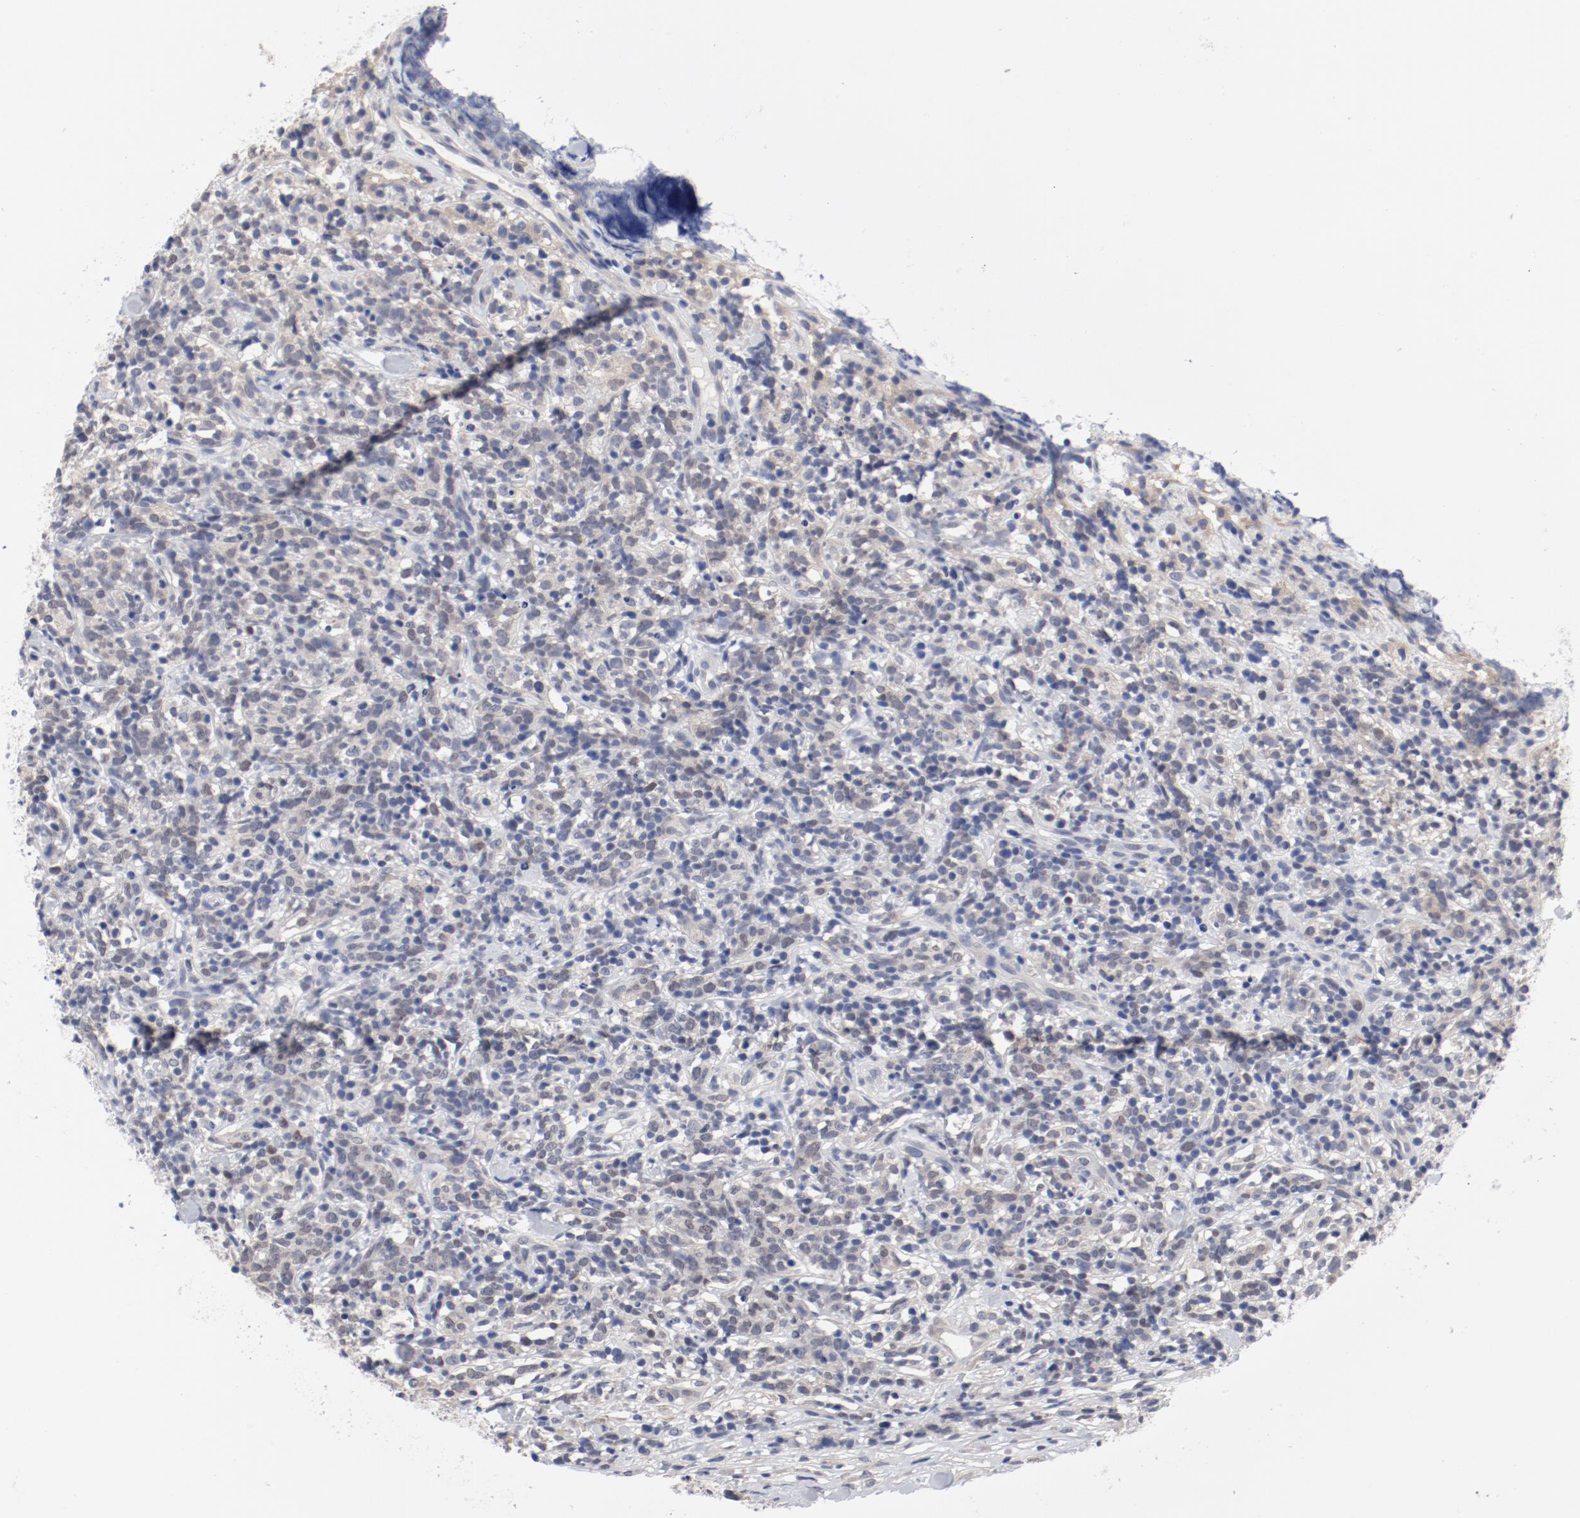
{"staining": {"intensity": "negative", "quantity": "none", "location": "none"}, "tissue": "lymphoma", "cell_type": "Tumor cells", "image_type": "cancer", "snomed": [{"axis": "morphology", "description": "Malignant lymphoma, non-Hodgkin's type, High grade"}, {"axis": "topography", "description": "Lymph node"}], "caption": "Tumor cells show no significant protein positivity in malignant lymphoma, non-Hodgkin's type (high-grade).", "gene": "ANKLE2", "patient": {"sex": "female", "age": 73}}